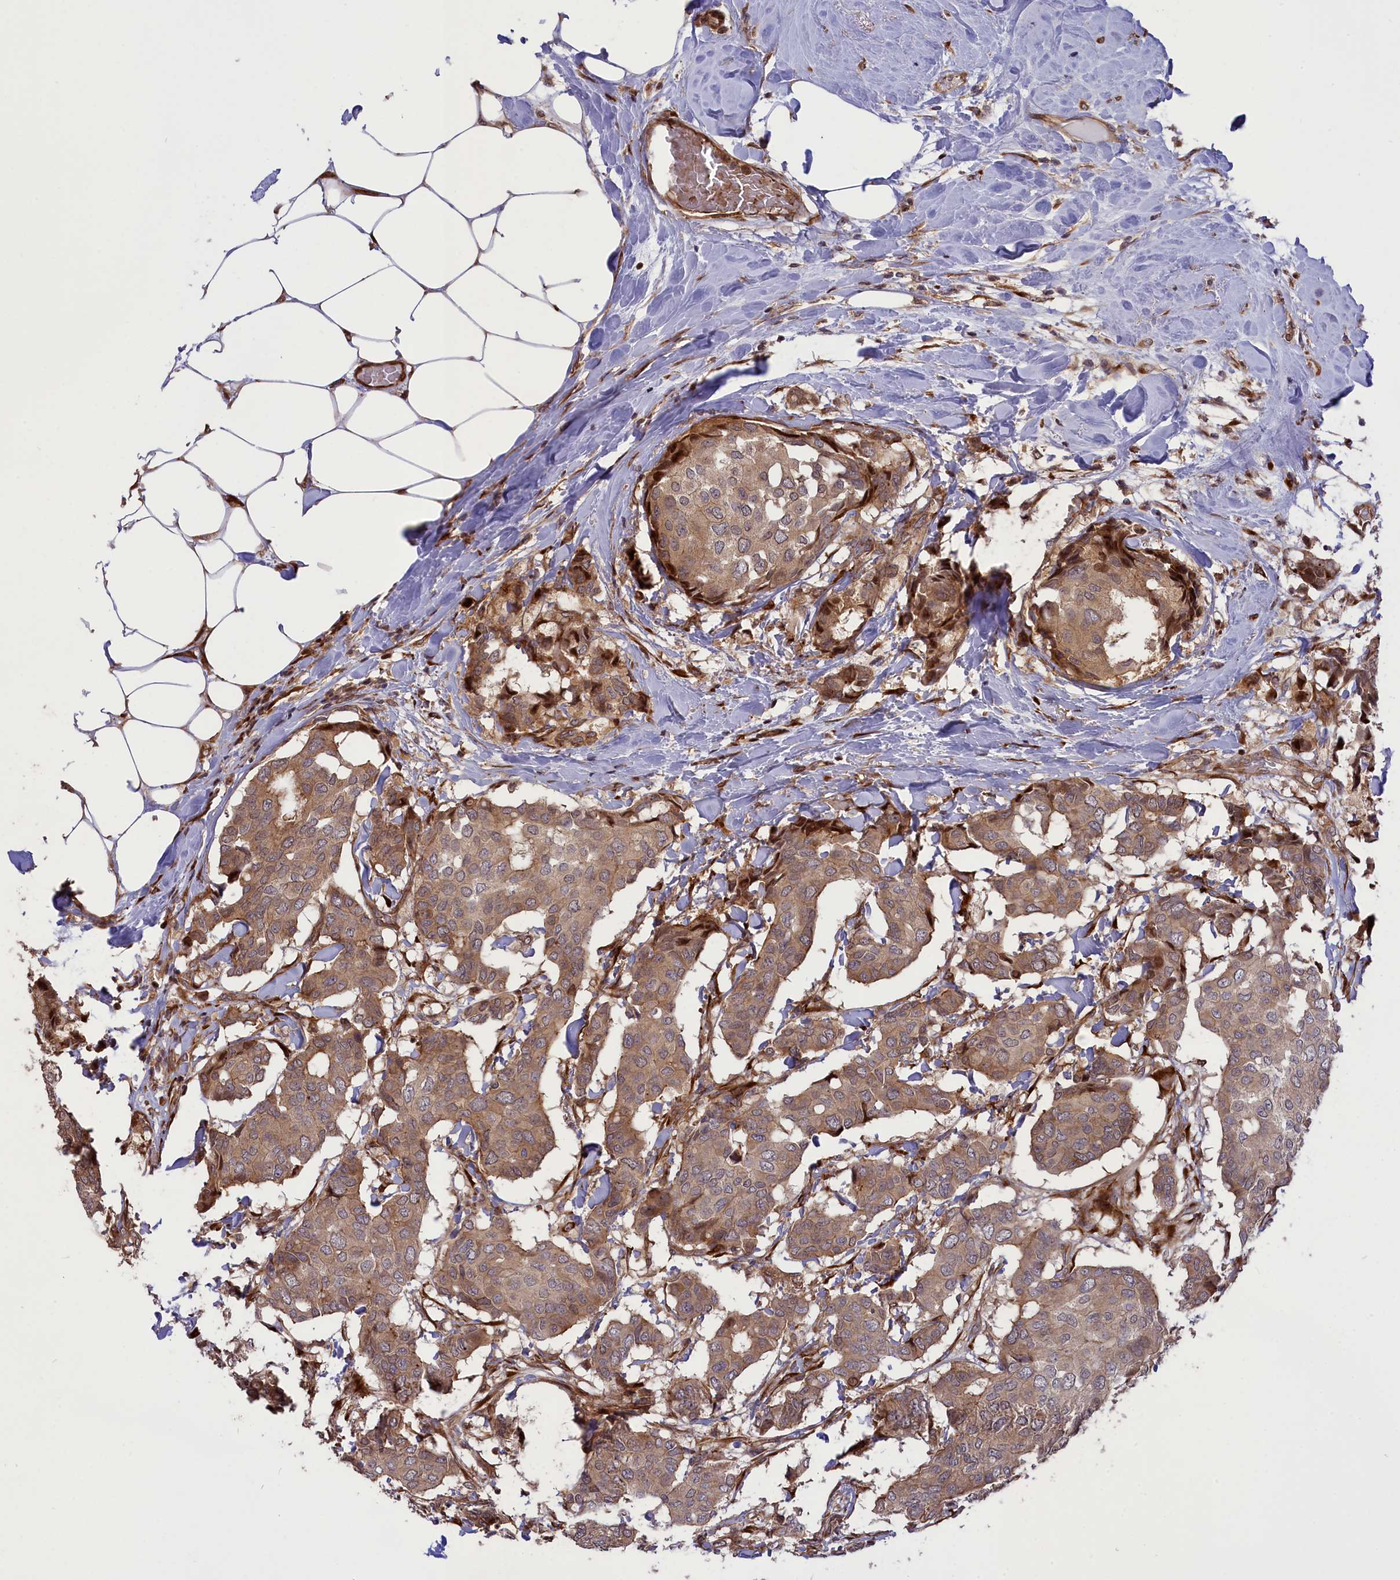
{"staining": {"intensity": "moderate", "quantity": ">75%", "location": "cytoplasmic/membranous"}, "tissue": "breast cancer", "cell_type": "Tumor cells", "image_type": "cancer", "snomed": [{"axis": "morphology", "description": "Duct carcinoma"}, {"axis": "topography", "description": "Breast"}], "caption": "High-magnification brightfield microscopy of invasive ductal carcinoma (breast) stained with DAB (brown) and counterstained with hematoxylin (blue). tumor cells exhibit moderate cytoplasmic/membranous staining is identified in about>75% of cells.", "gene": "DDX60L", "patient": {"sex": "female", "age": 75}}